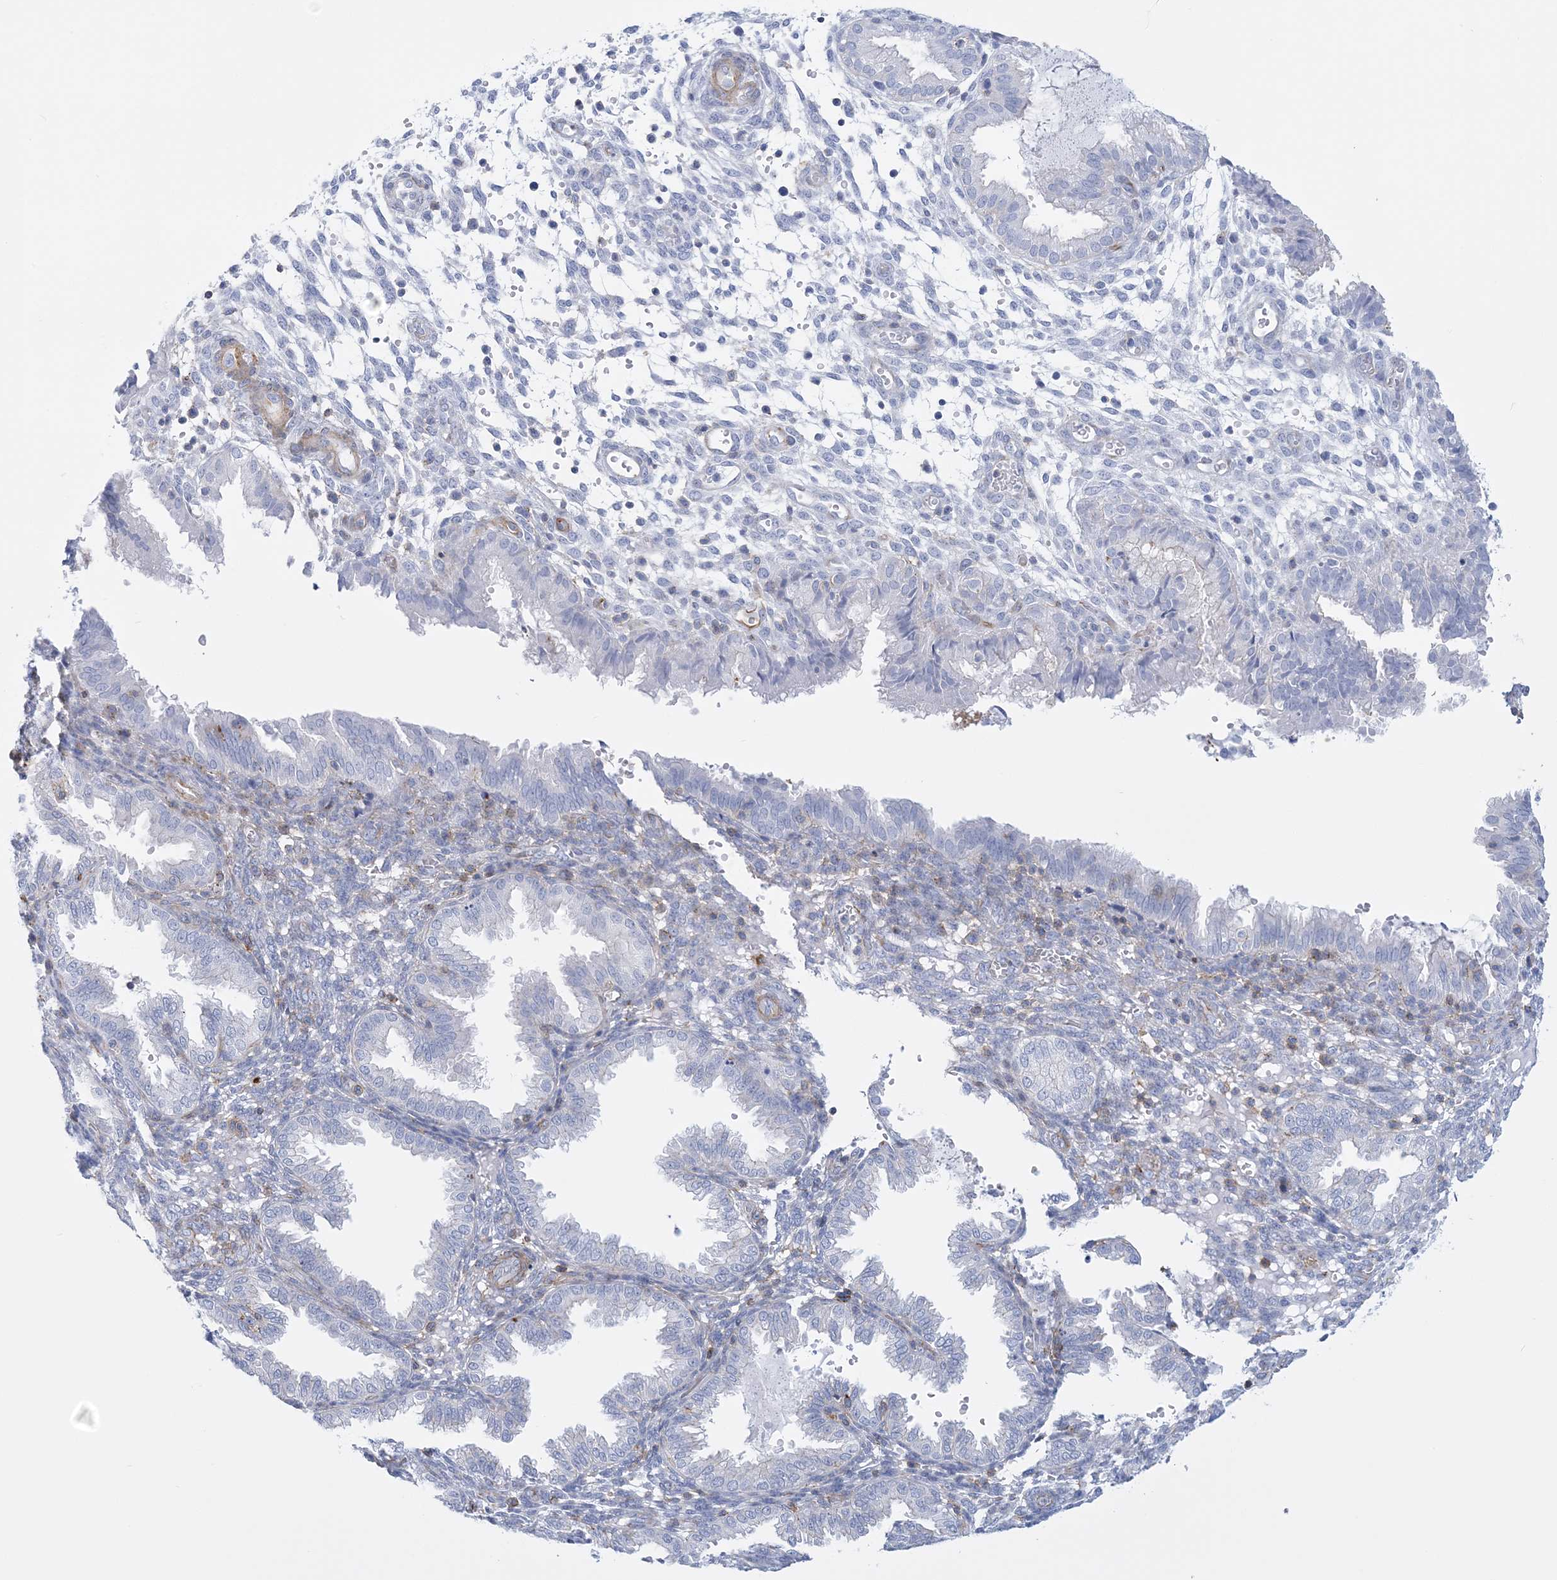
{"staining": {"intensity": "negative", "quantity": "none", "location": "none"}, "tissue": "endometrium", "cell_type": "Cells in endometrial stroma", "image_type": "normal", "snomed": [{"axis": "morphology", "description": "Normal tissue, NOS"}, {"axis": "topography", "description": "Endometrium"}], "caption": "DAB (3,3'-diaminobenzidine) immunohistochemical staining of unremarkable human endometrium shows no significant expression in cells in endometrial stroma.", "gene": "C11orf21", "patient": {"sex": "female", "age": 33}}